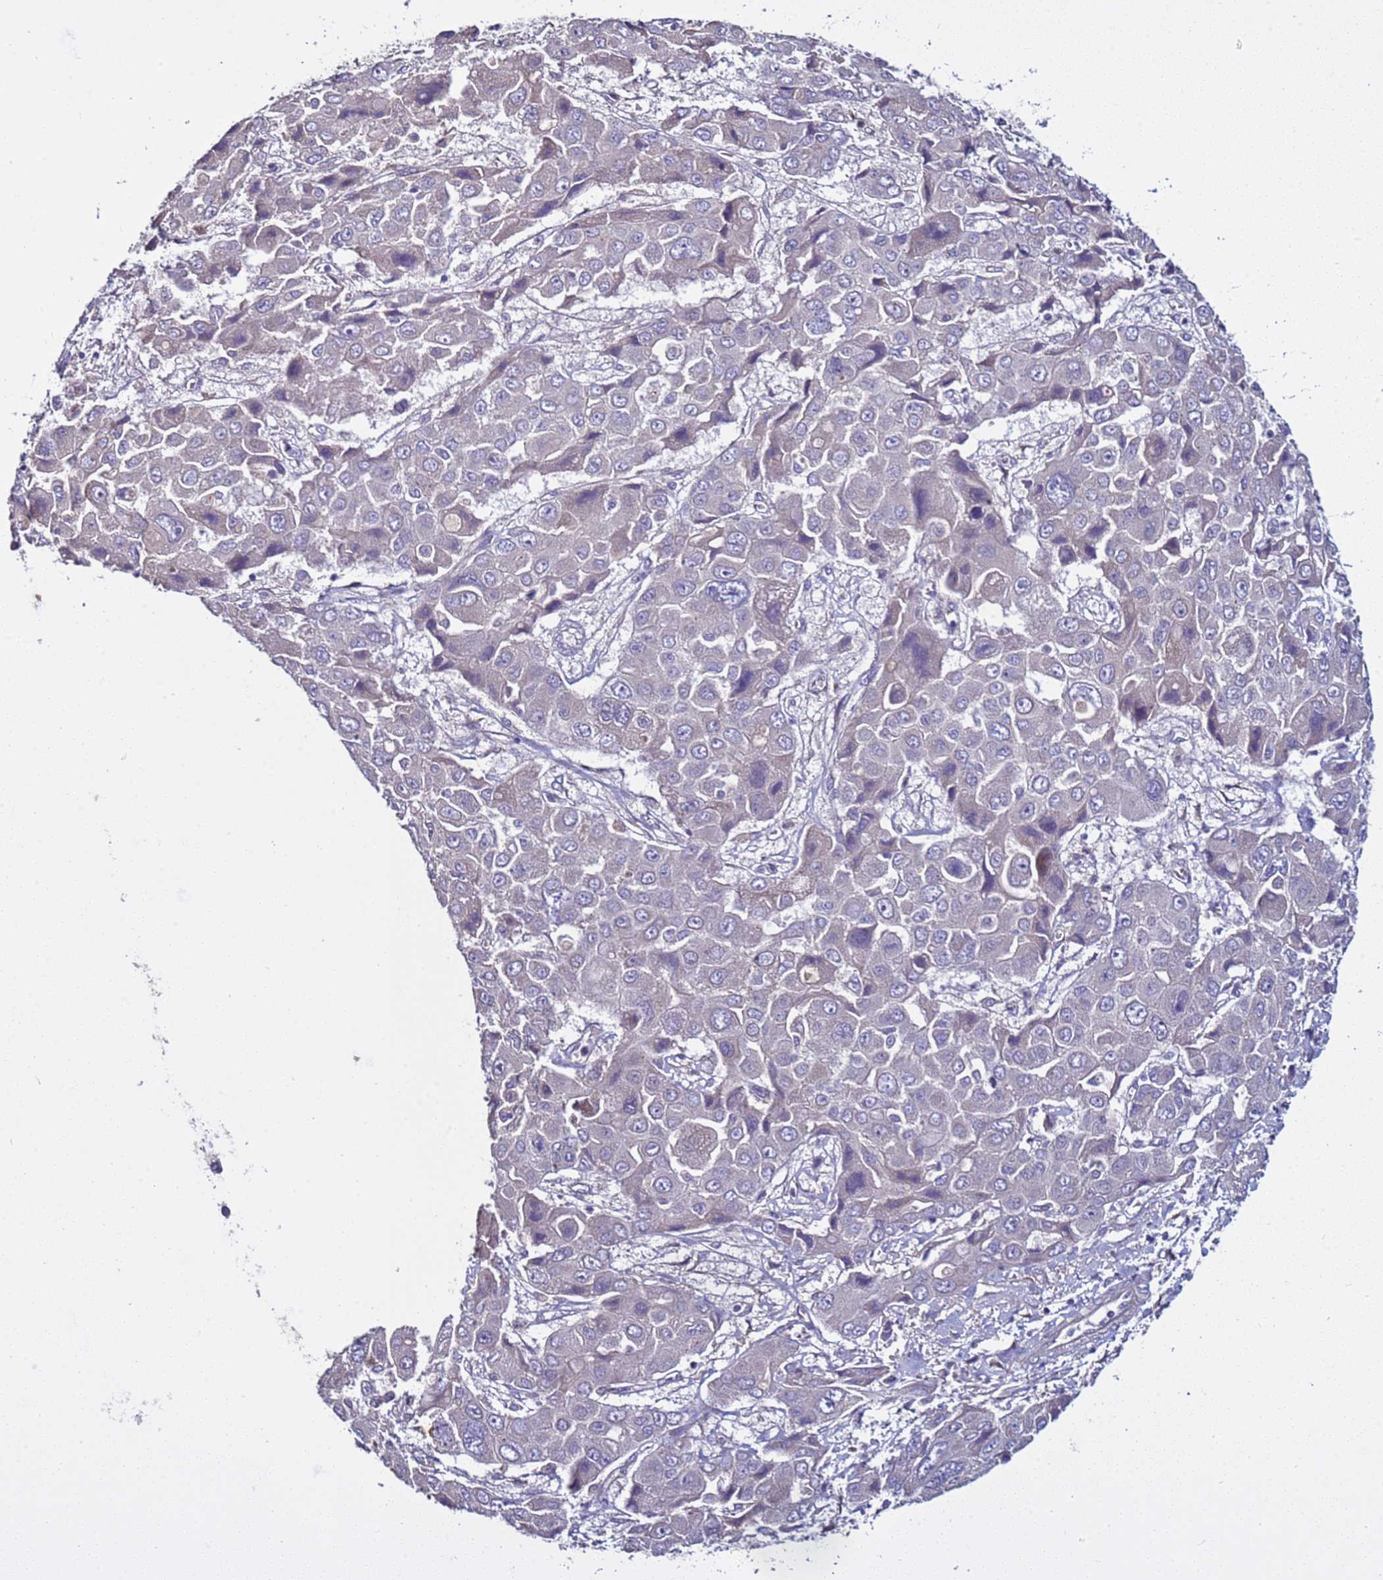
{"staining": {"intensity": "negative", "quantity": "none", "location": "none"}, "tissue": "liver cancer", "cell_type": "Tumor cells", "image_type": "cancer", "snomed": [{"axis": "morphology", "description": "Cholangiocarcinoma"}, {"axis": "topography", "description": "Liver"}], "caption": "DAB (3,3'-diaminobenzidine) immunohistochemical staining of liver cholangiocarcinoma demonstrates no significant expression in tumor cells.", "gene": "RABL2B", "patient": {"sex": "male", "age": 67}}